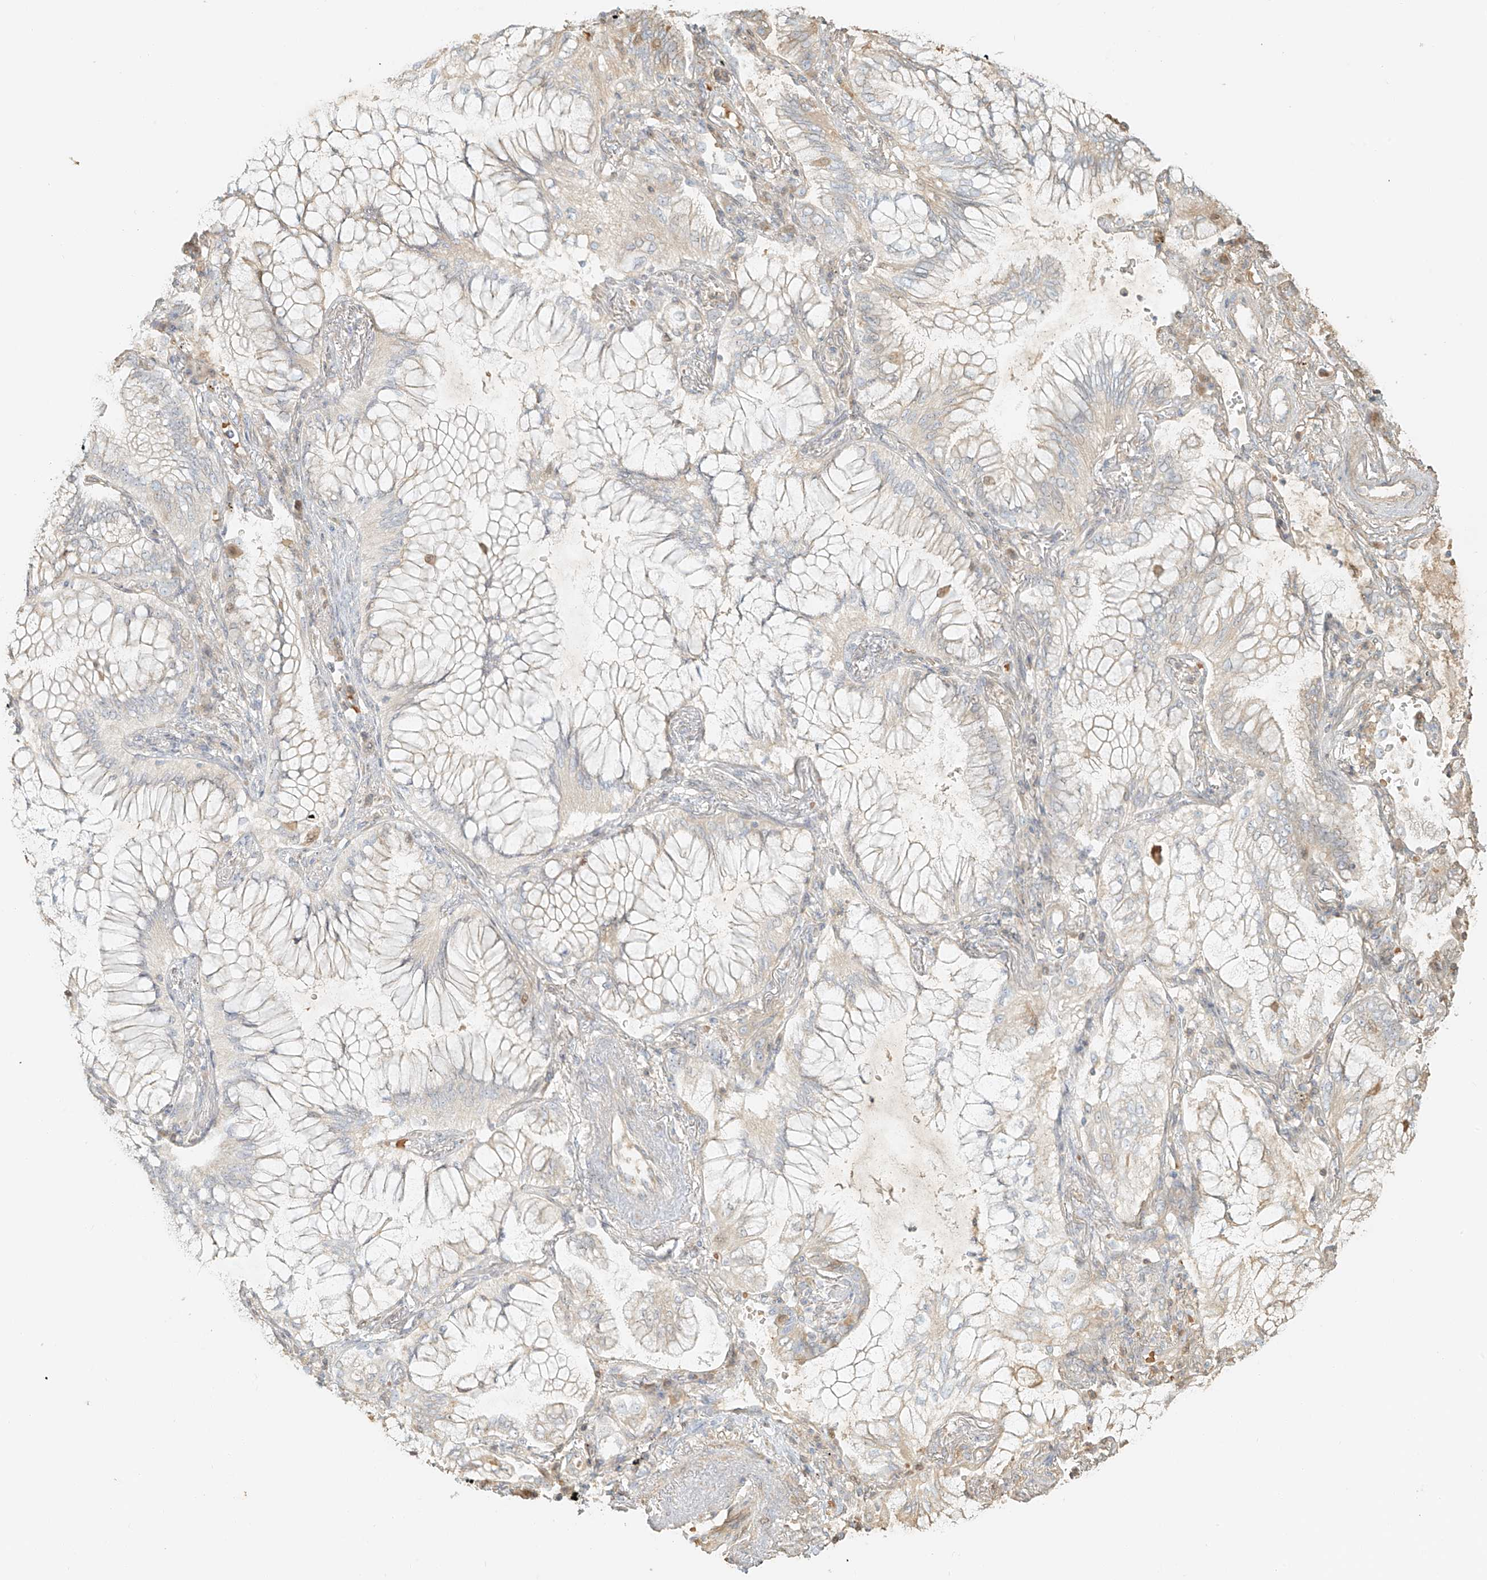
{"staining": {"intensity": "negative", "quantity": "none", "location": "none"}, "tissue": "lung cancer", "cell_type": "Tumor cells", "image_type": "cancer", "snomed": [{"axis": "morphology", "description": "Adenocarcinoma, NOS"}, {"axis": "topography", "description": "Lung"}], "caption": "An immunohistochemistry (IHC) image of lung cancer is shown. There is no staining in tumor cells of lung cancer. (DAB (3,3'-diaminobenzidine) immunohistochemistry (IHC) with hematoxylin counter stain).", "gene": "UPK1B", "patient": {"sex": "female", "age": 70}}